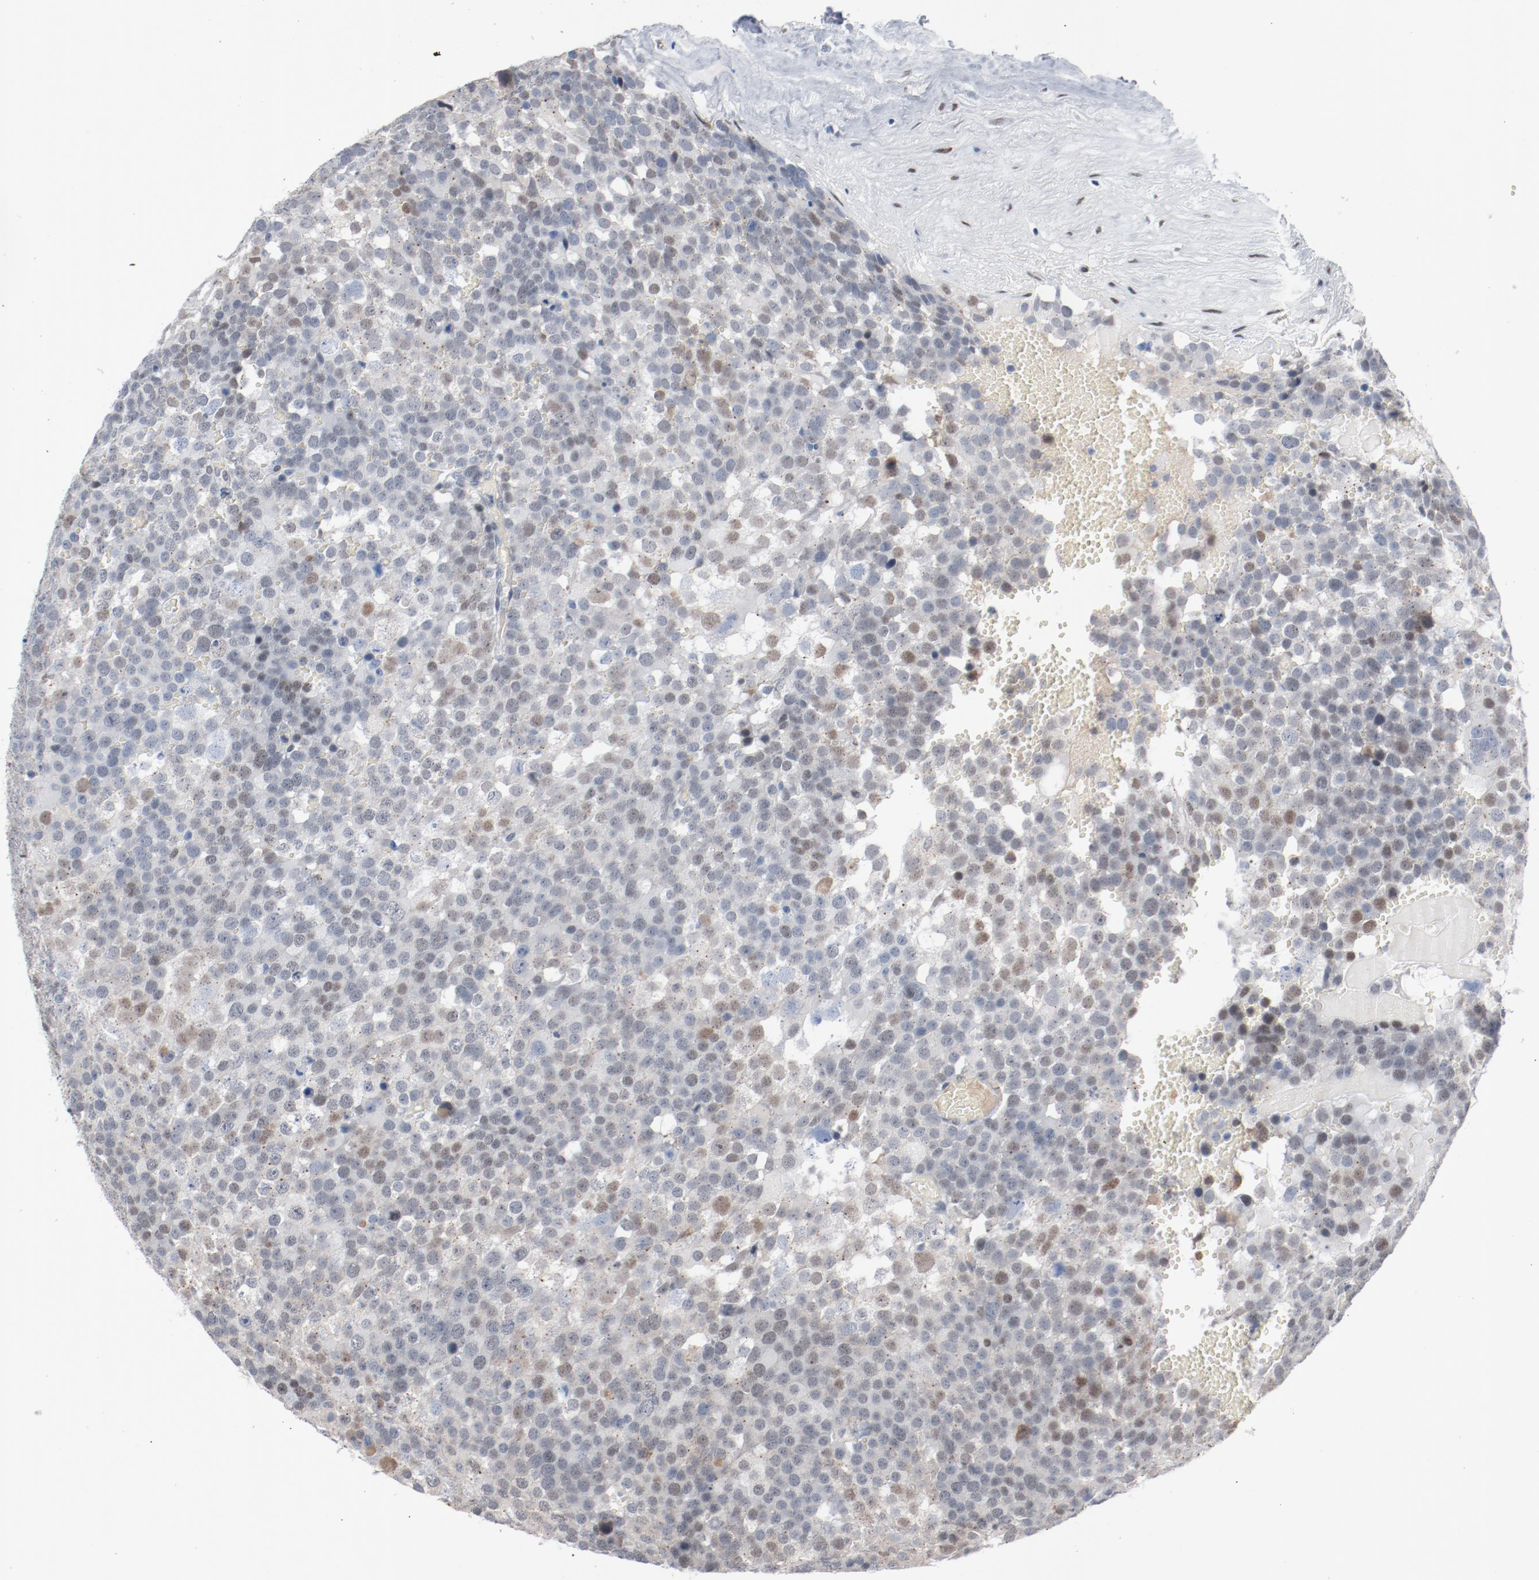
{"staining": {"intensity": "weak", "quantity": "<25%", "location": "nuclear"}, "tissue": "testis cancer", "cell_type": "Tumor cells", "image_type": "cancer", "snomed": [{"axis": "morphology", "description": "Seminoma, NOS"}, {"axis": "topography", "description": "Testis"}], "caption": "Tumor cells show no significant protein positivity in testis cancer (seminoma).", "gene": "FOXP1", "patient": {"sex": "male", "age": 71}}